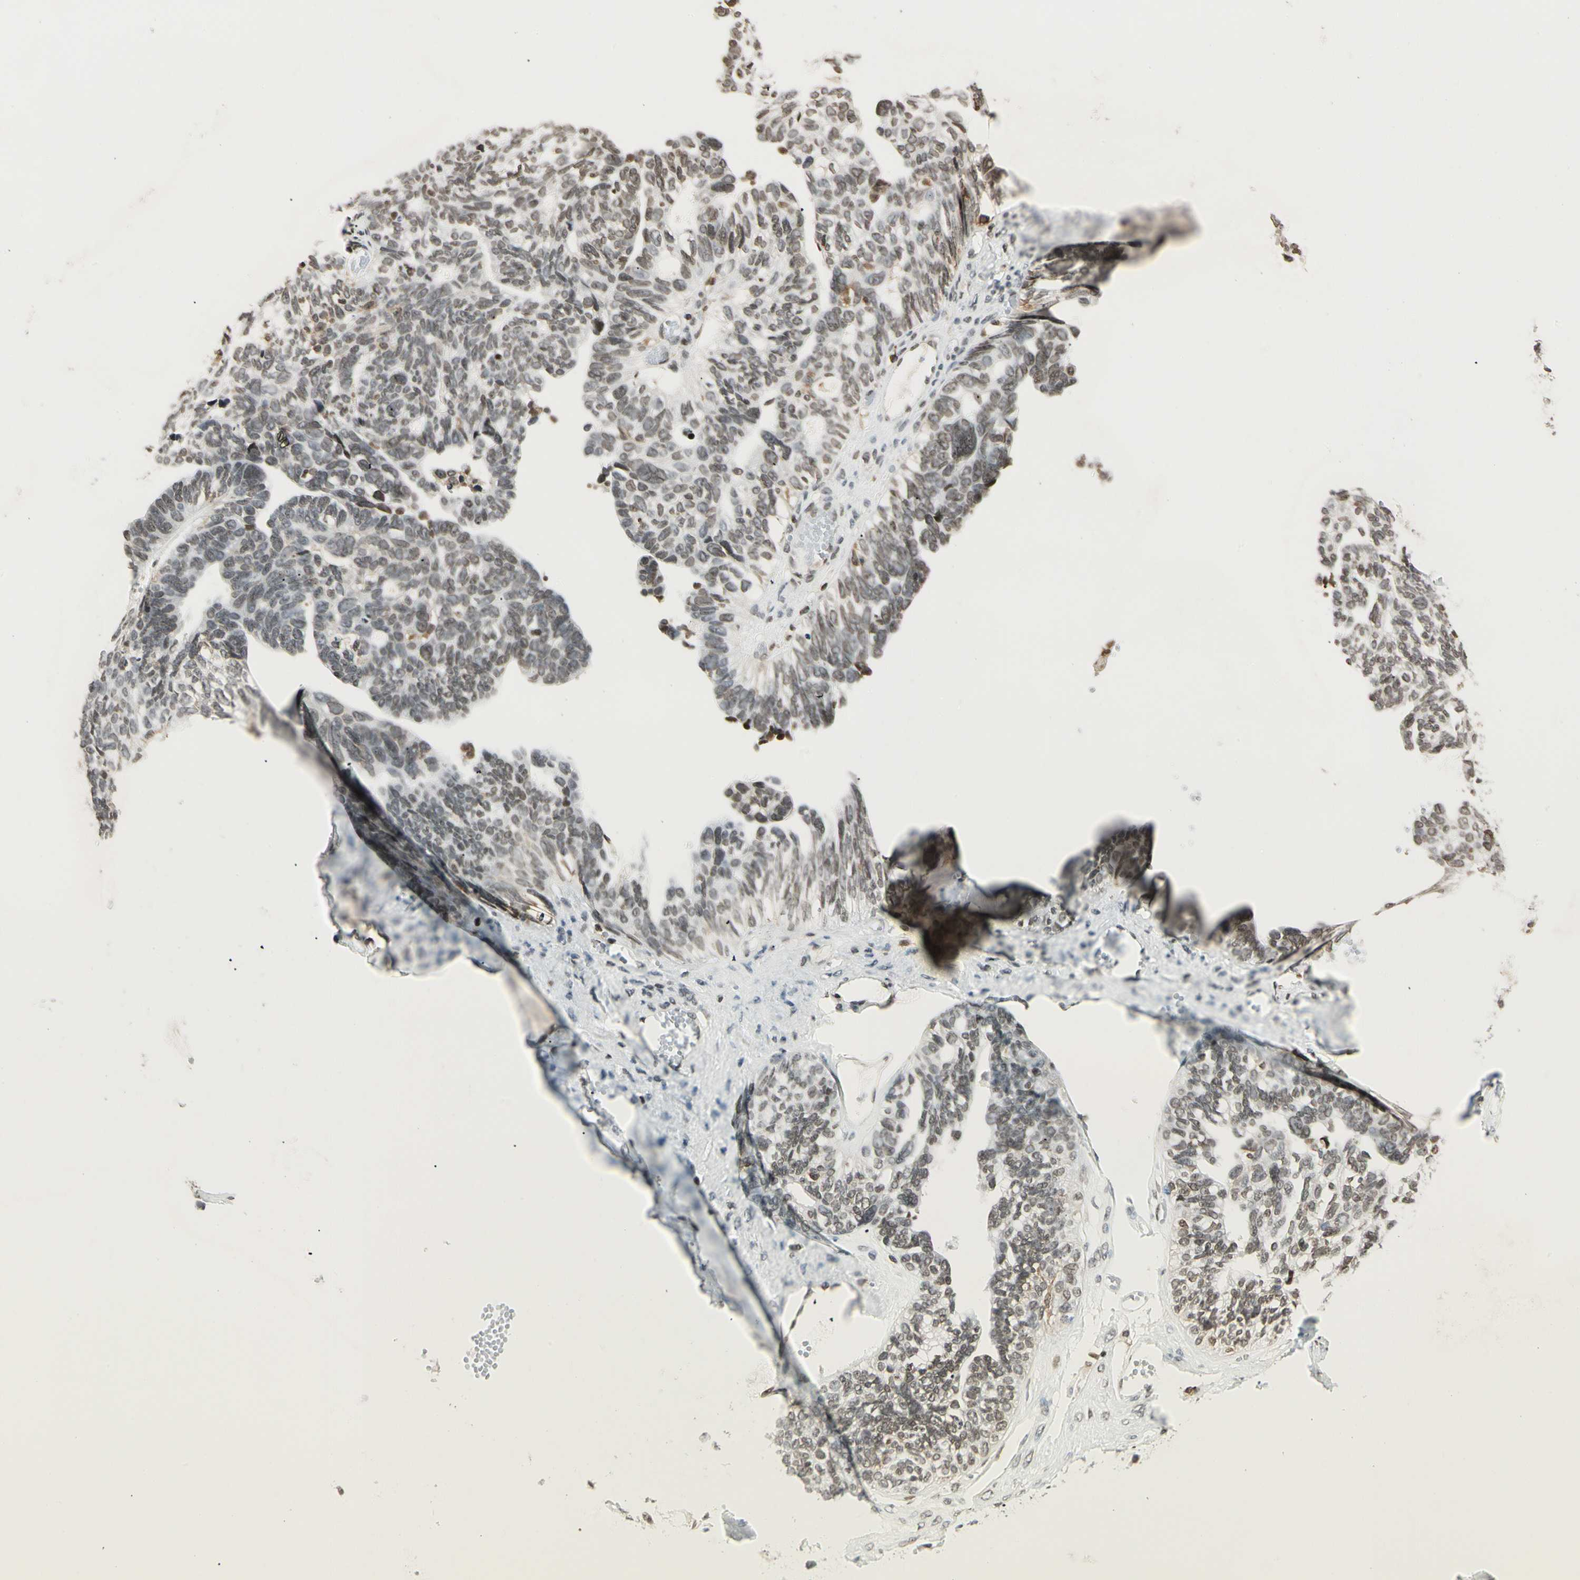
{"staining": {"intensity": "weak", "quantity": "25%-75%", "location": "nuclear"}, "tissue": "ovarian cancer", "cell_type": "Tumor cells", "image_type": "cancer", "snomed": [{"axis": "morphology", "description": "Cystadenocarcinoma, serous, NOS"}, {"axis": "topography", "description": "Ovary"}], "caption": "IHC photomicrograph of human ovarian serous cystadenocarcinoma stained for a protein (brown), which shows low levels of weak nuclear staining in about 25%-75% of tumor cells.", "gene": "FER", "patient": {"sex": "female", "age": 79}}